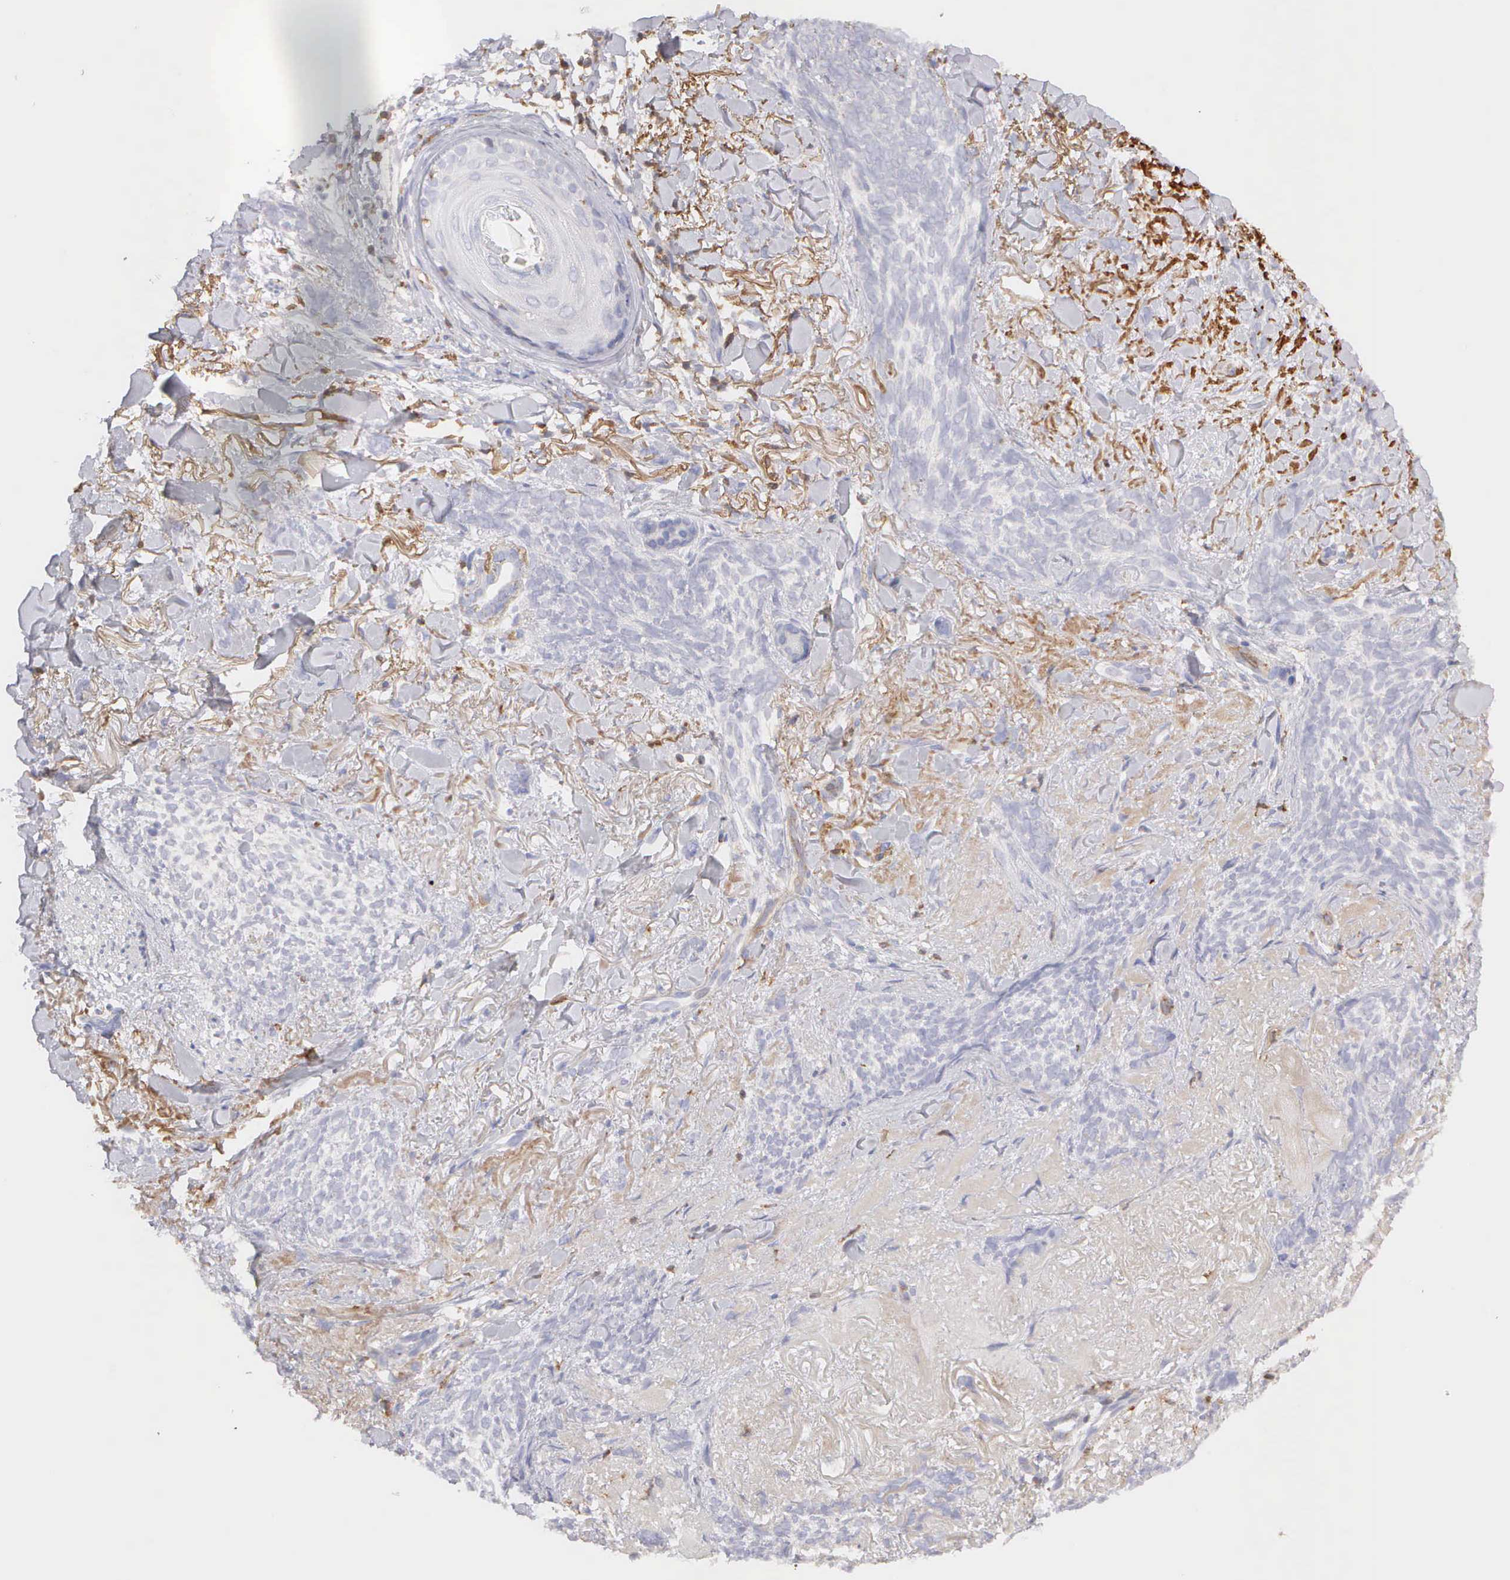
{"staining": {"intensity": "negative", "quantity": "none", "location": "none"}, "tissue": "skin cancer", "cell_type": "Tumor cells", "image_type": "cancer", "snomed": [{"axis": "morphology", "description": "Basal cell carcinoma"}, {"axis": "topography", "description": "Skin"}], "caption": "Immunohistochemical staining of skin cancer displays no significant expression in tumor cells. (Stains: DAB IHC with hematoxylin counter stain, Microscopy: brightfield microscopy at high magnification).", "gene": "ARHGAP4", "patient": {"sex": "female", "age": 81}}